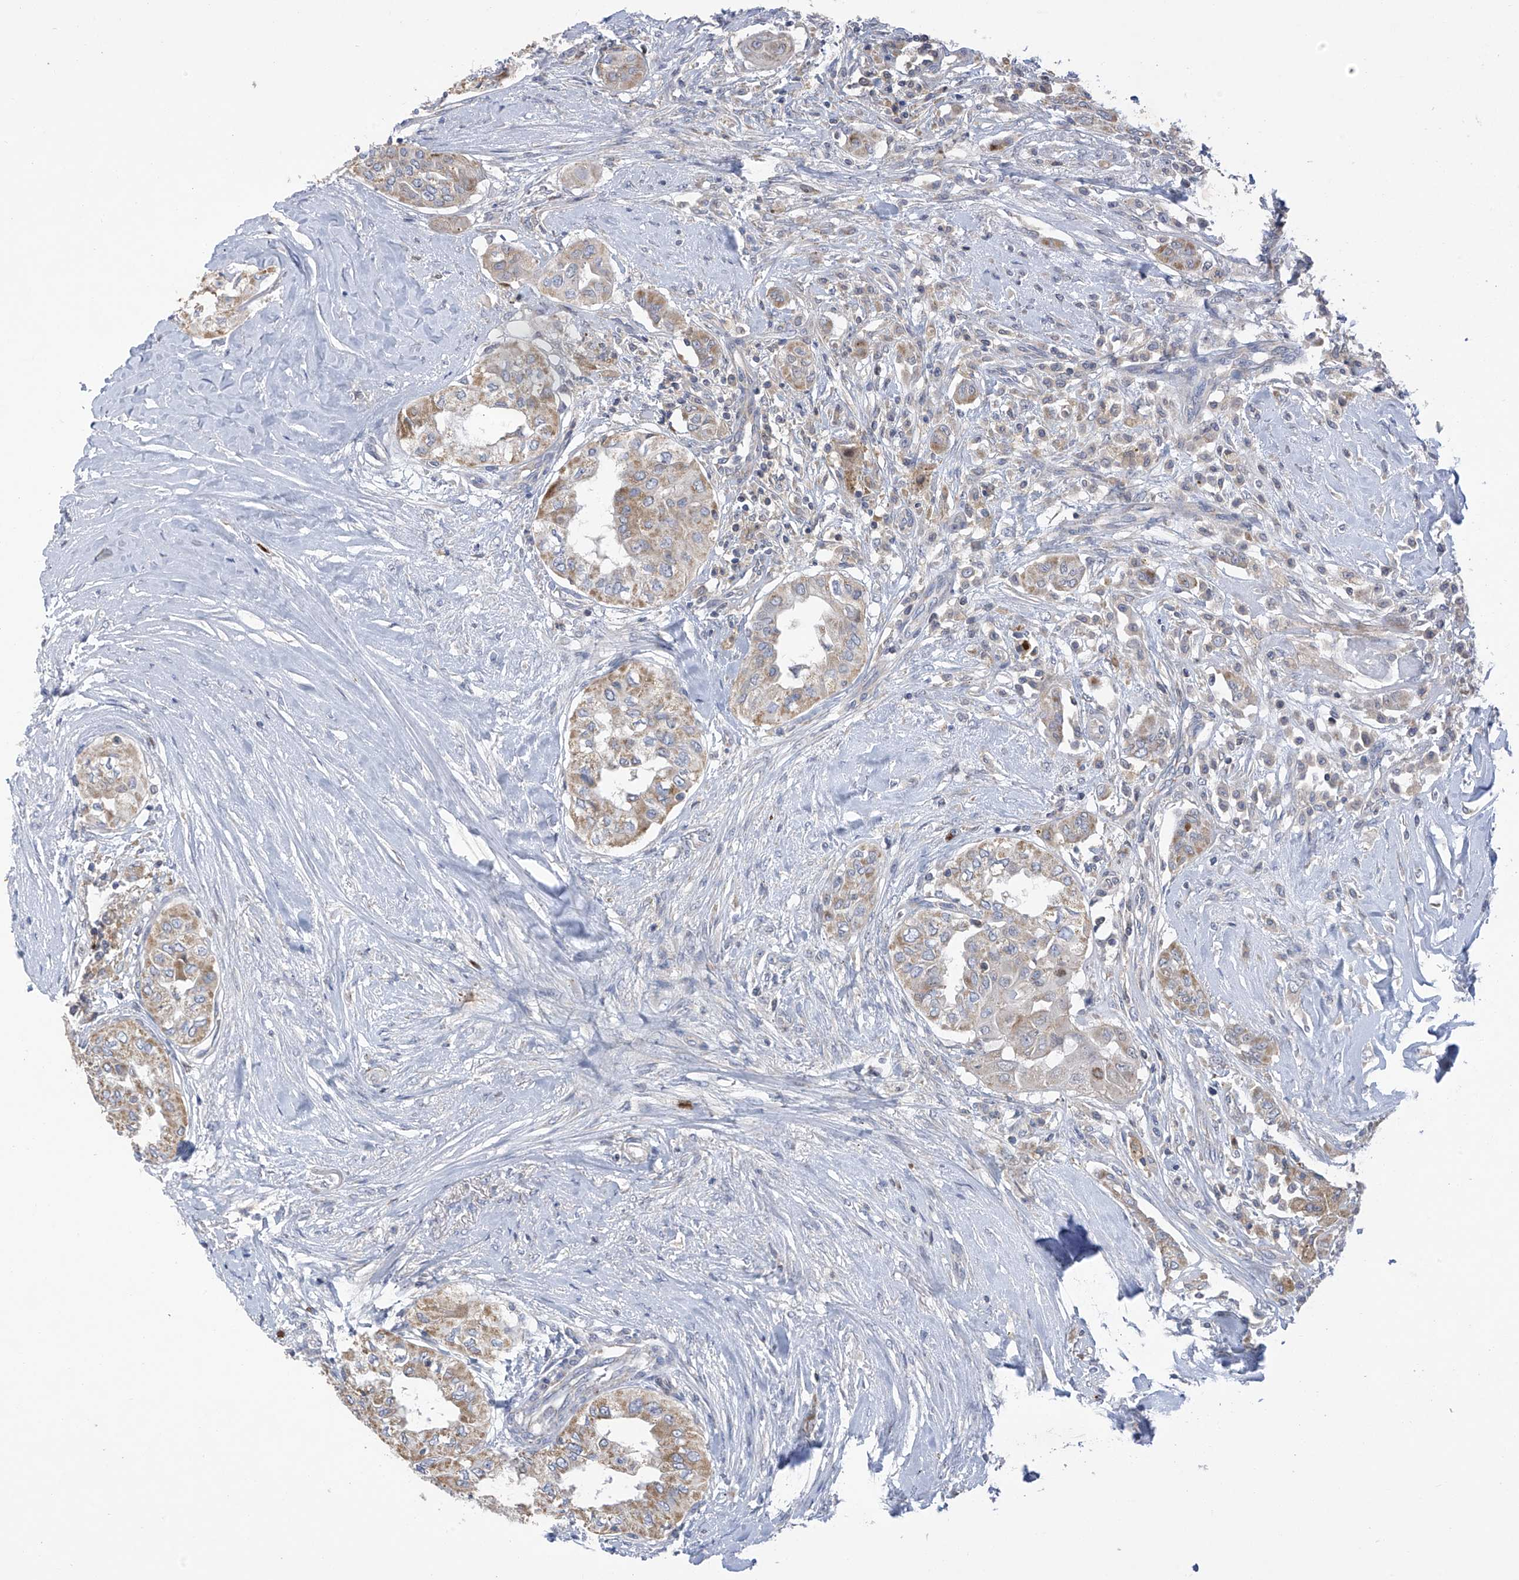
{"staining": {"intensity": "weak", "quantity": ">75%", "location": "cytoplasmic/membranous"}, "tissue": "thyroid cancer", "cell_type": "Tumor cells", "image_type": "cancer", "snomed": [{"axis": "morphology", "description": "Papillary adenocarcinoma, NOS"}, {"axis": "topography", "description": "Thyroid gland"}], "caption": "This photomicrograph displays thyroid papillary adenocarcinoma stained with IHC to label a protein in brown. The cytoplasmic/membranous of tumor cells show weak positivity for the protein. Nuclei are counter-stained blue.", "gene": "SLCO4A1", "patient": {"sex": "female", "age": 59}}